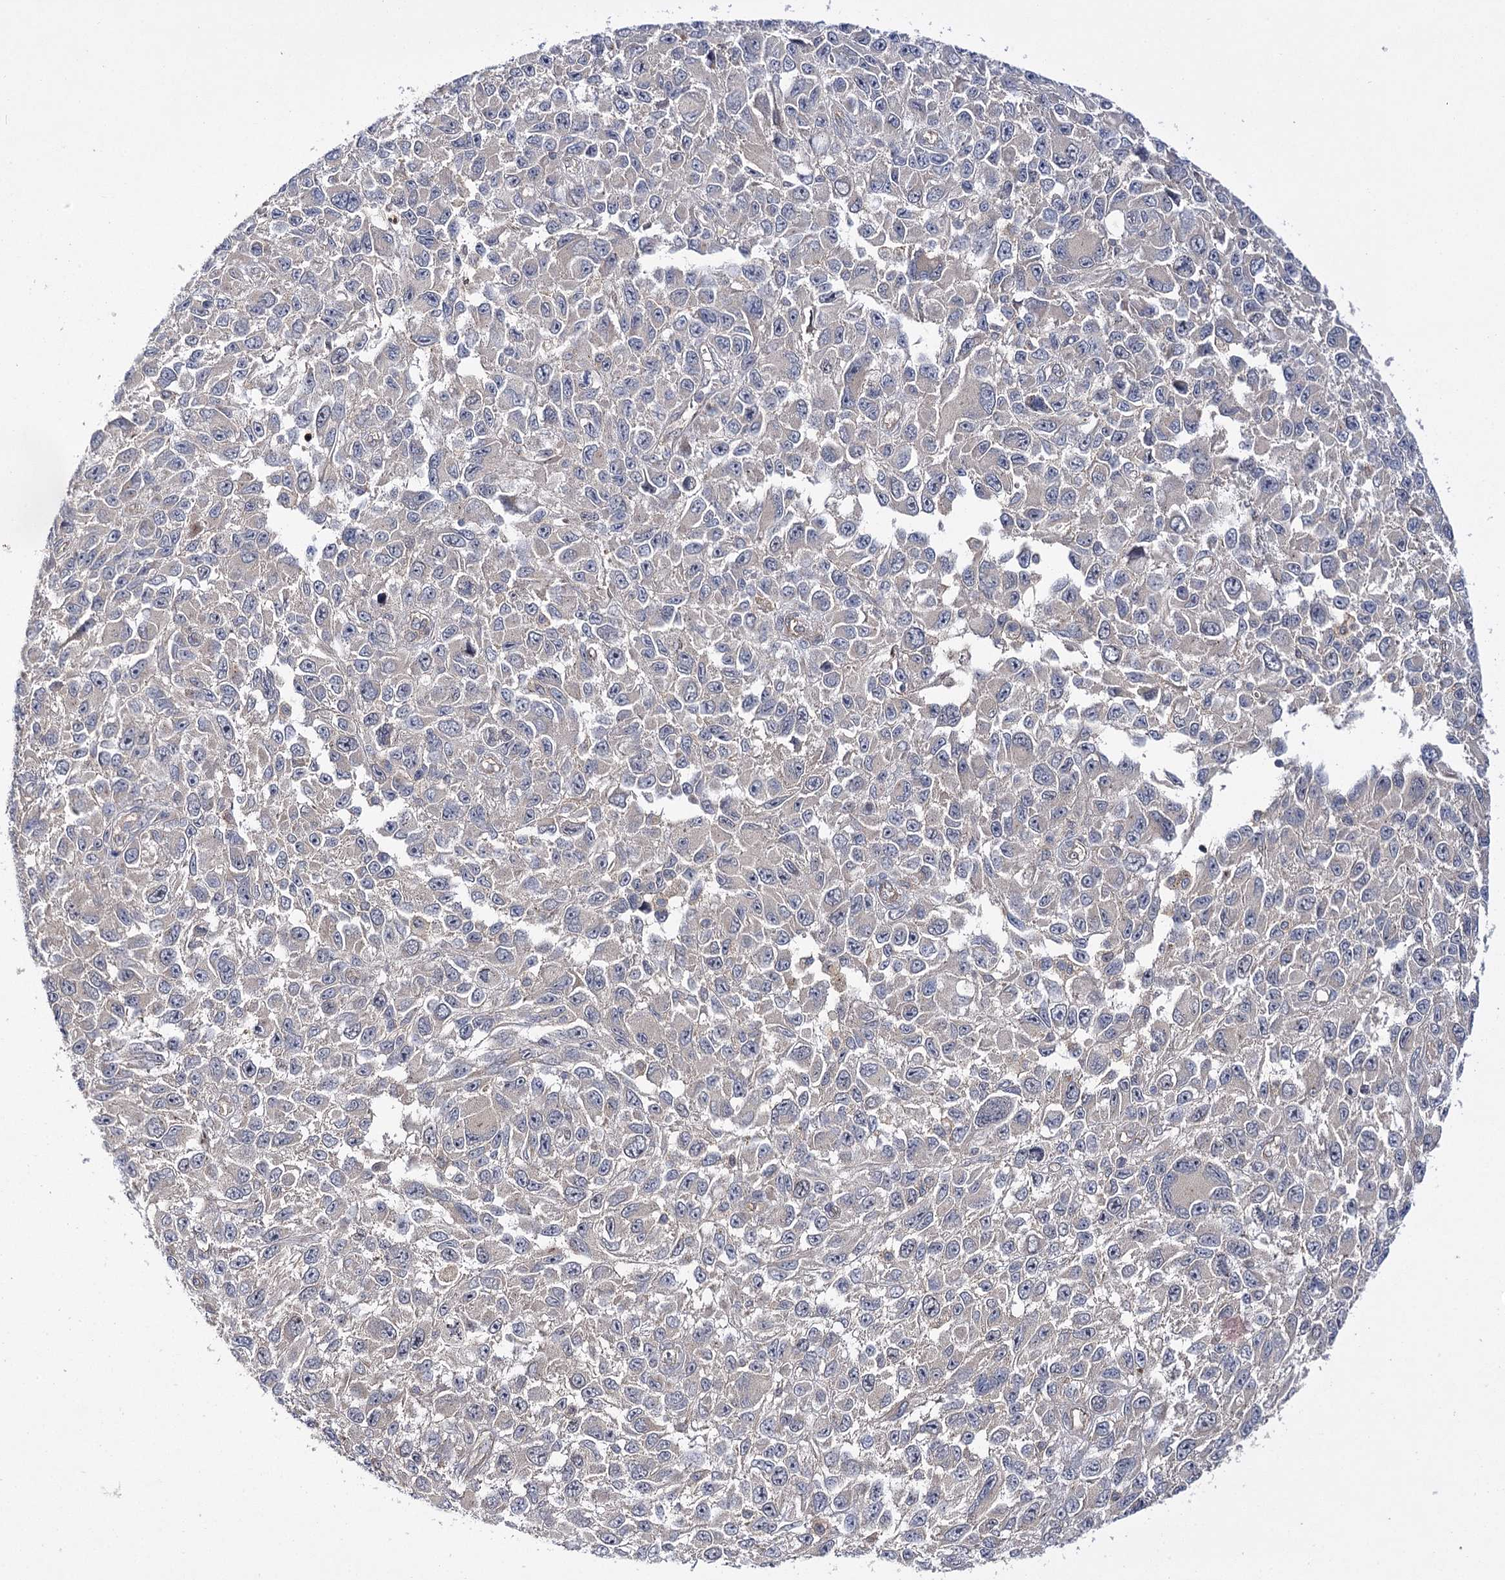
{"staining": {"intensity": "negative", "quantity": "none", "location": "none"}, "tissue": "melanoma", "cell_type": "Tumor cells", "image_type": "cancer", "snomed": [{"axis": "morphology", "description": "Malignant melanoma, NOS"}, {"axis": "topography", "description": "Skin"}], "caption": "An image of human malignant melanoma is negative for staining in tumor cells.", "gene": "BCR", "patient": {"sex": "female", "age": 96}}